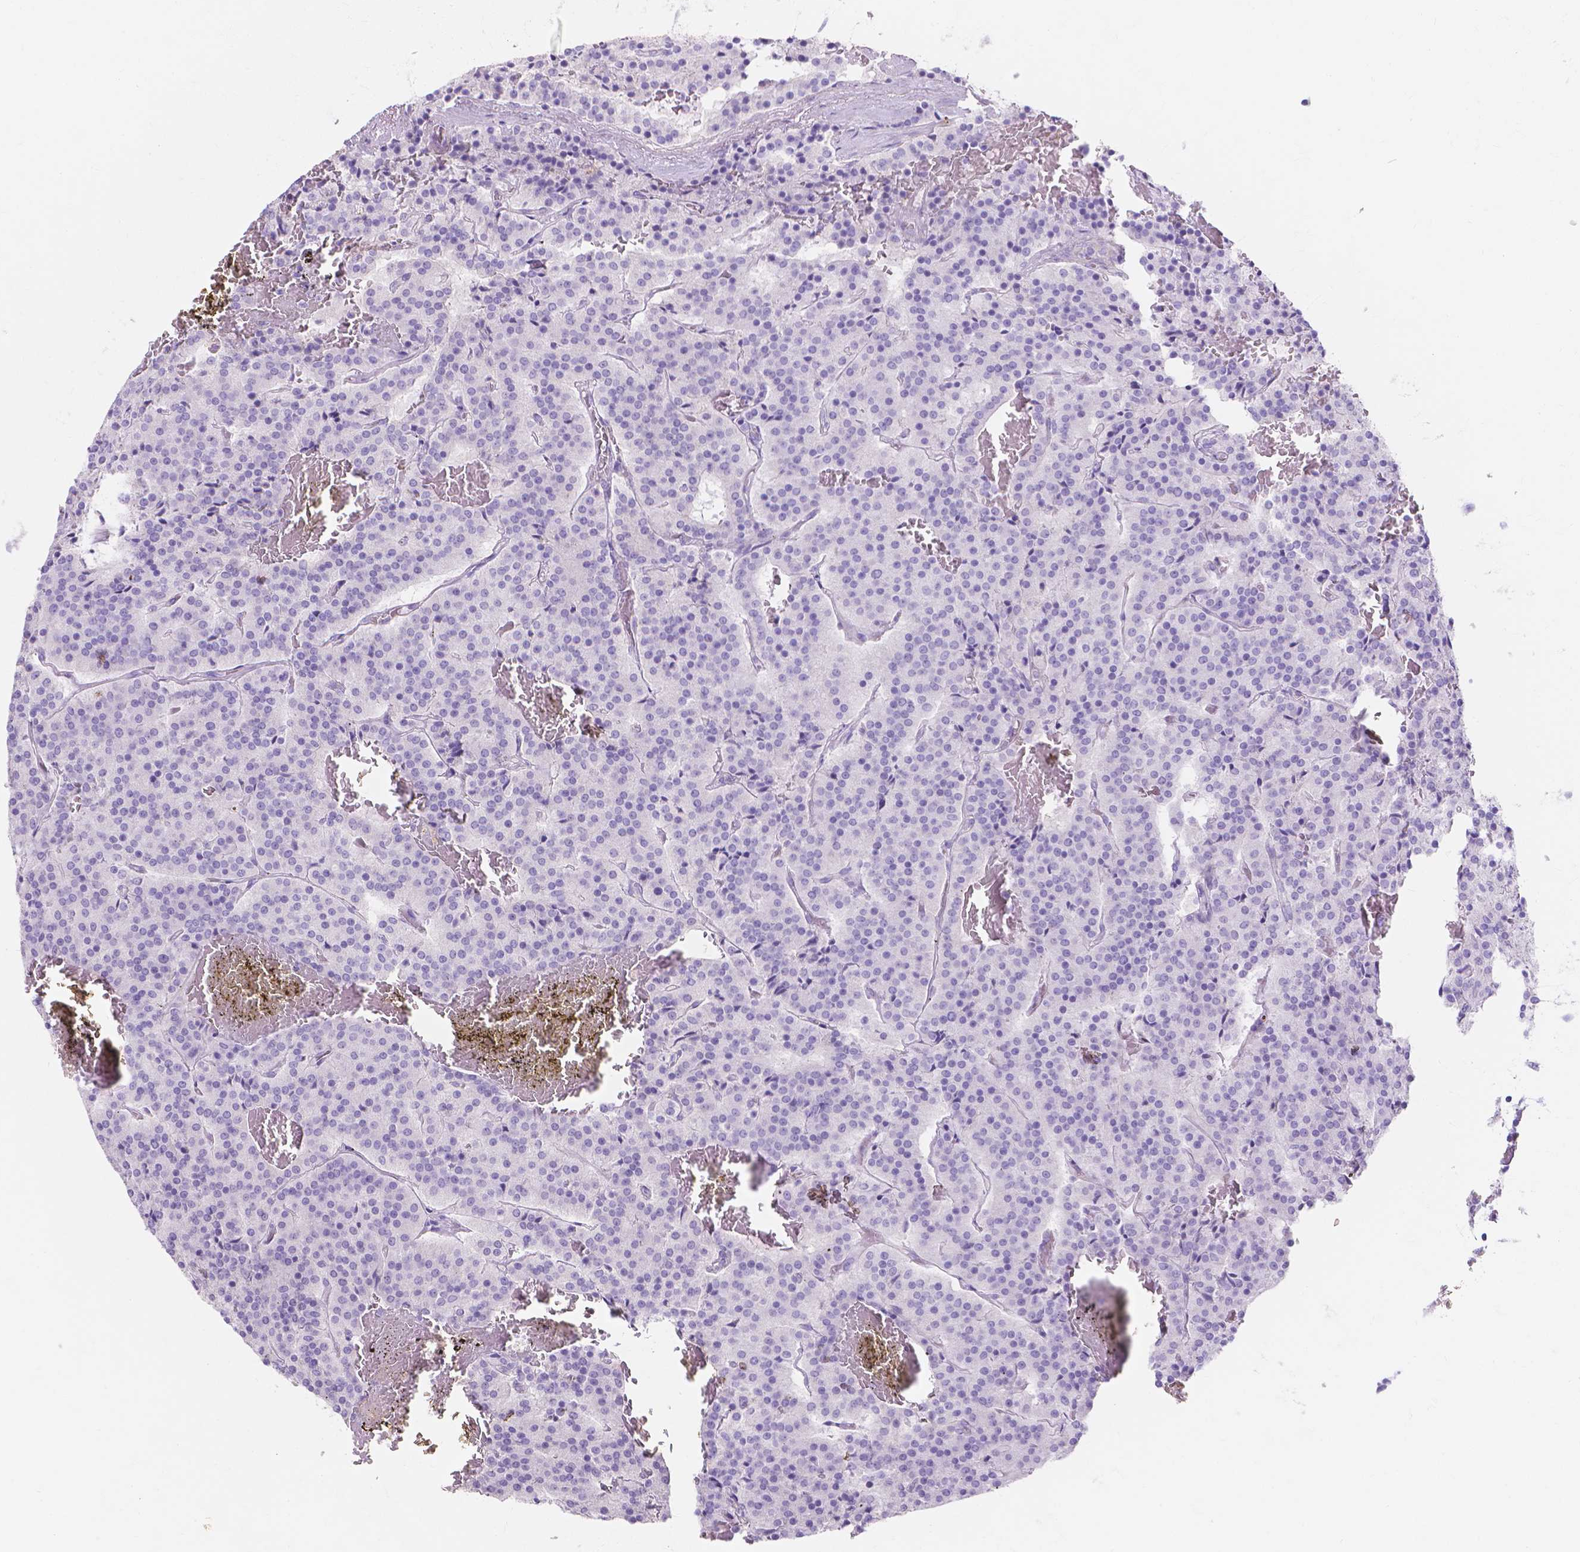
{"staining": {"intensity": "negative", "quantity": "none", "location": "none"}, "tissue": "carcinoid", "cell_type": "Tumor cells", "image_type": "cancer", "snomed": [{"axis": "morphology", "description": "Carcinoid, malignant, NOS"}, {"axis": "topography", "description": "Lung"}], "caption": "Immunohistochemical staining of human carcinoid demonstrates no significant positivity in tumor cells.", "gene": "MBLAC1", "patient": {"sex": "male", "age": 70}}